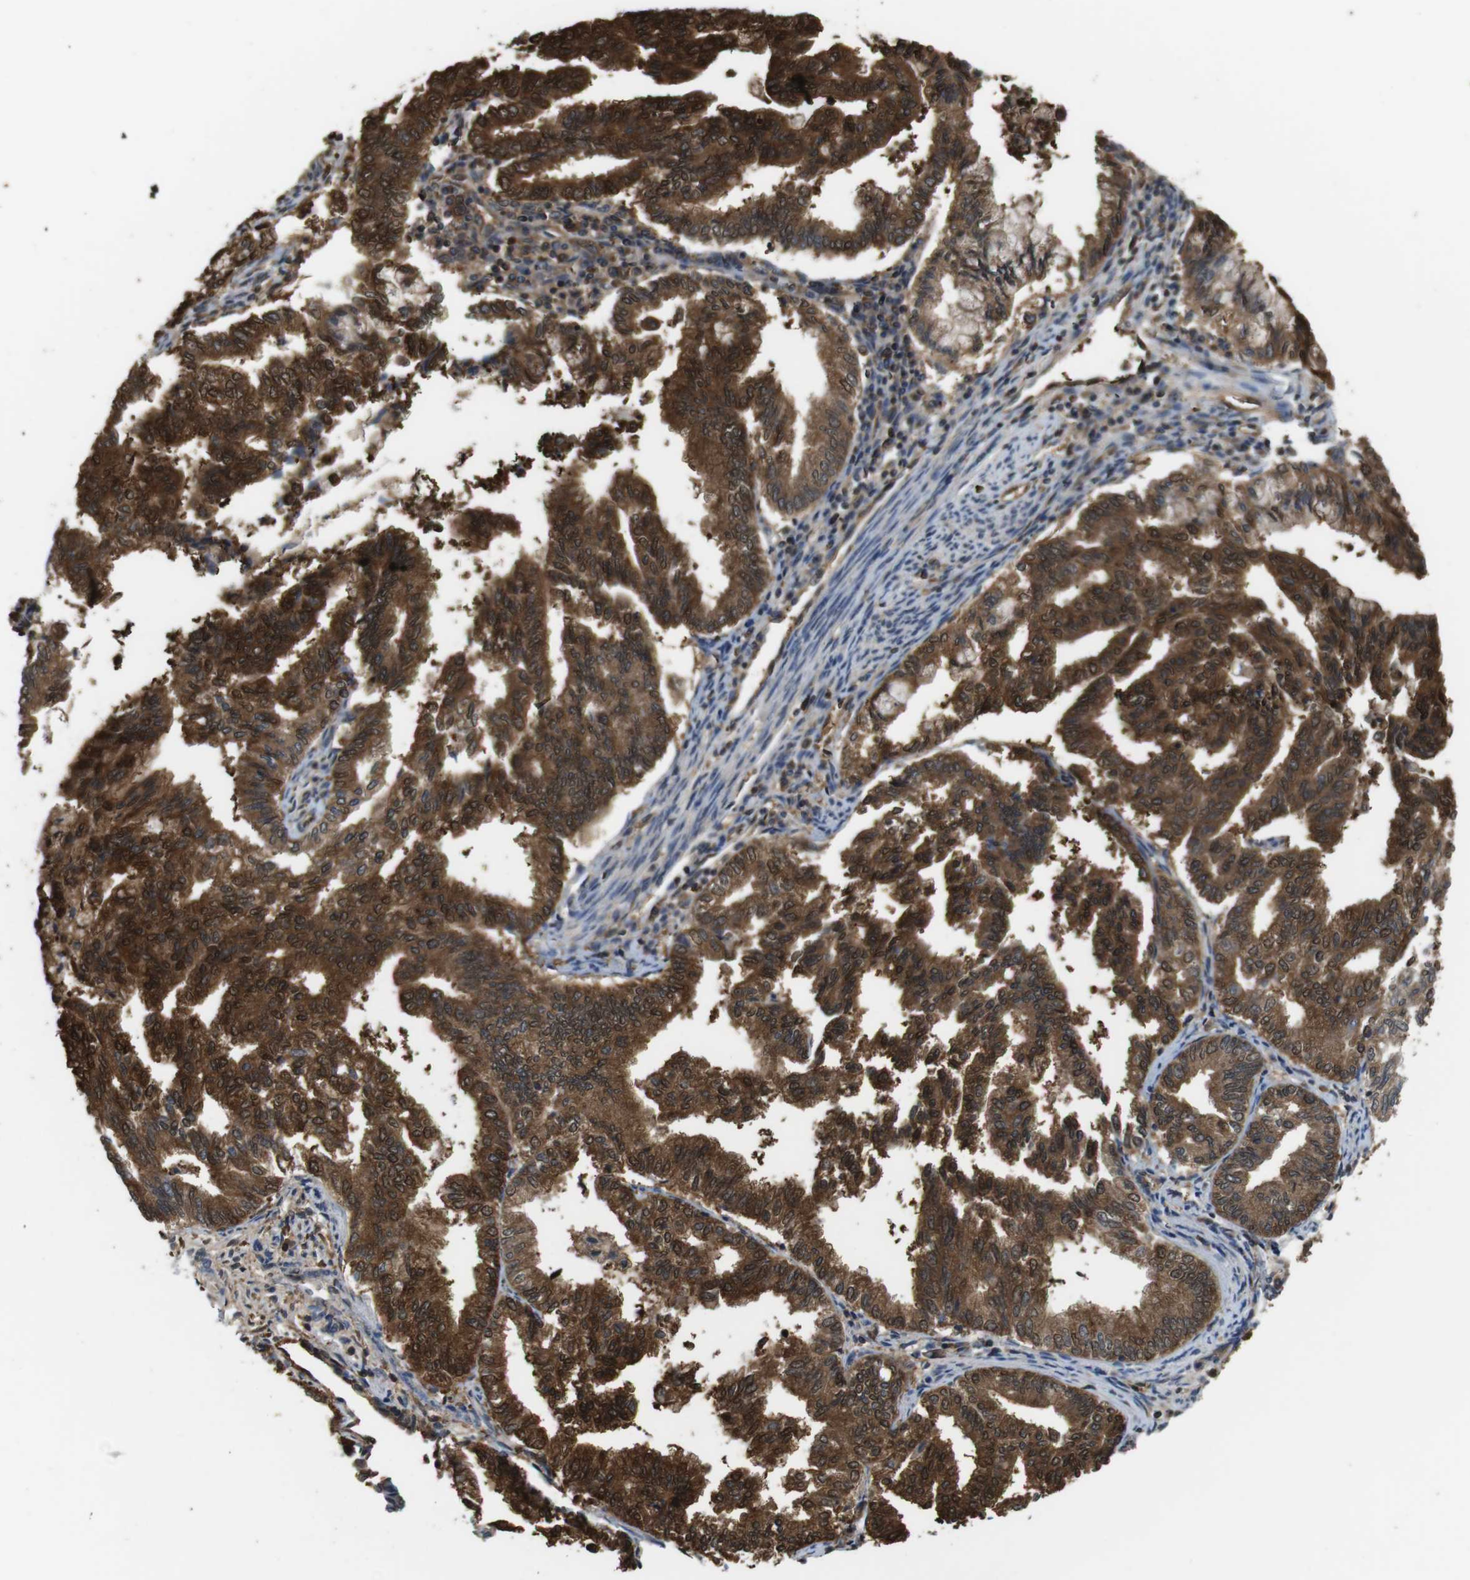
{"staining": {"intensity": "strong", "quantity": ">75%", "location": "cytoplasmic/membranous,nuclear"}, "tissue": "endometrial cancer", "cell_type": "Tumor cells", "image_type": "cancer", "snomed": [{"axis": "morphology", "description": "Adenocarcinoma, NOS"}, {"axis": "topography", "description": "Endometrium"}], "caption": "A brown stain highlights strong cytoplasmic/membranous and nuclear staining of a protein in human endometrial adenocarcinoma tumor cells. The staining was performed using DAB to visualize the protein expression in brown, while the nuclei were stained in blue with hematoxylin (Magnification: 20x).", "gene": "LDHA", "patient": {"sex": "female", "age": 79}}